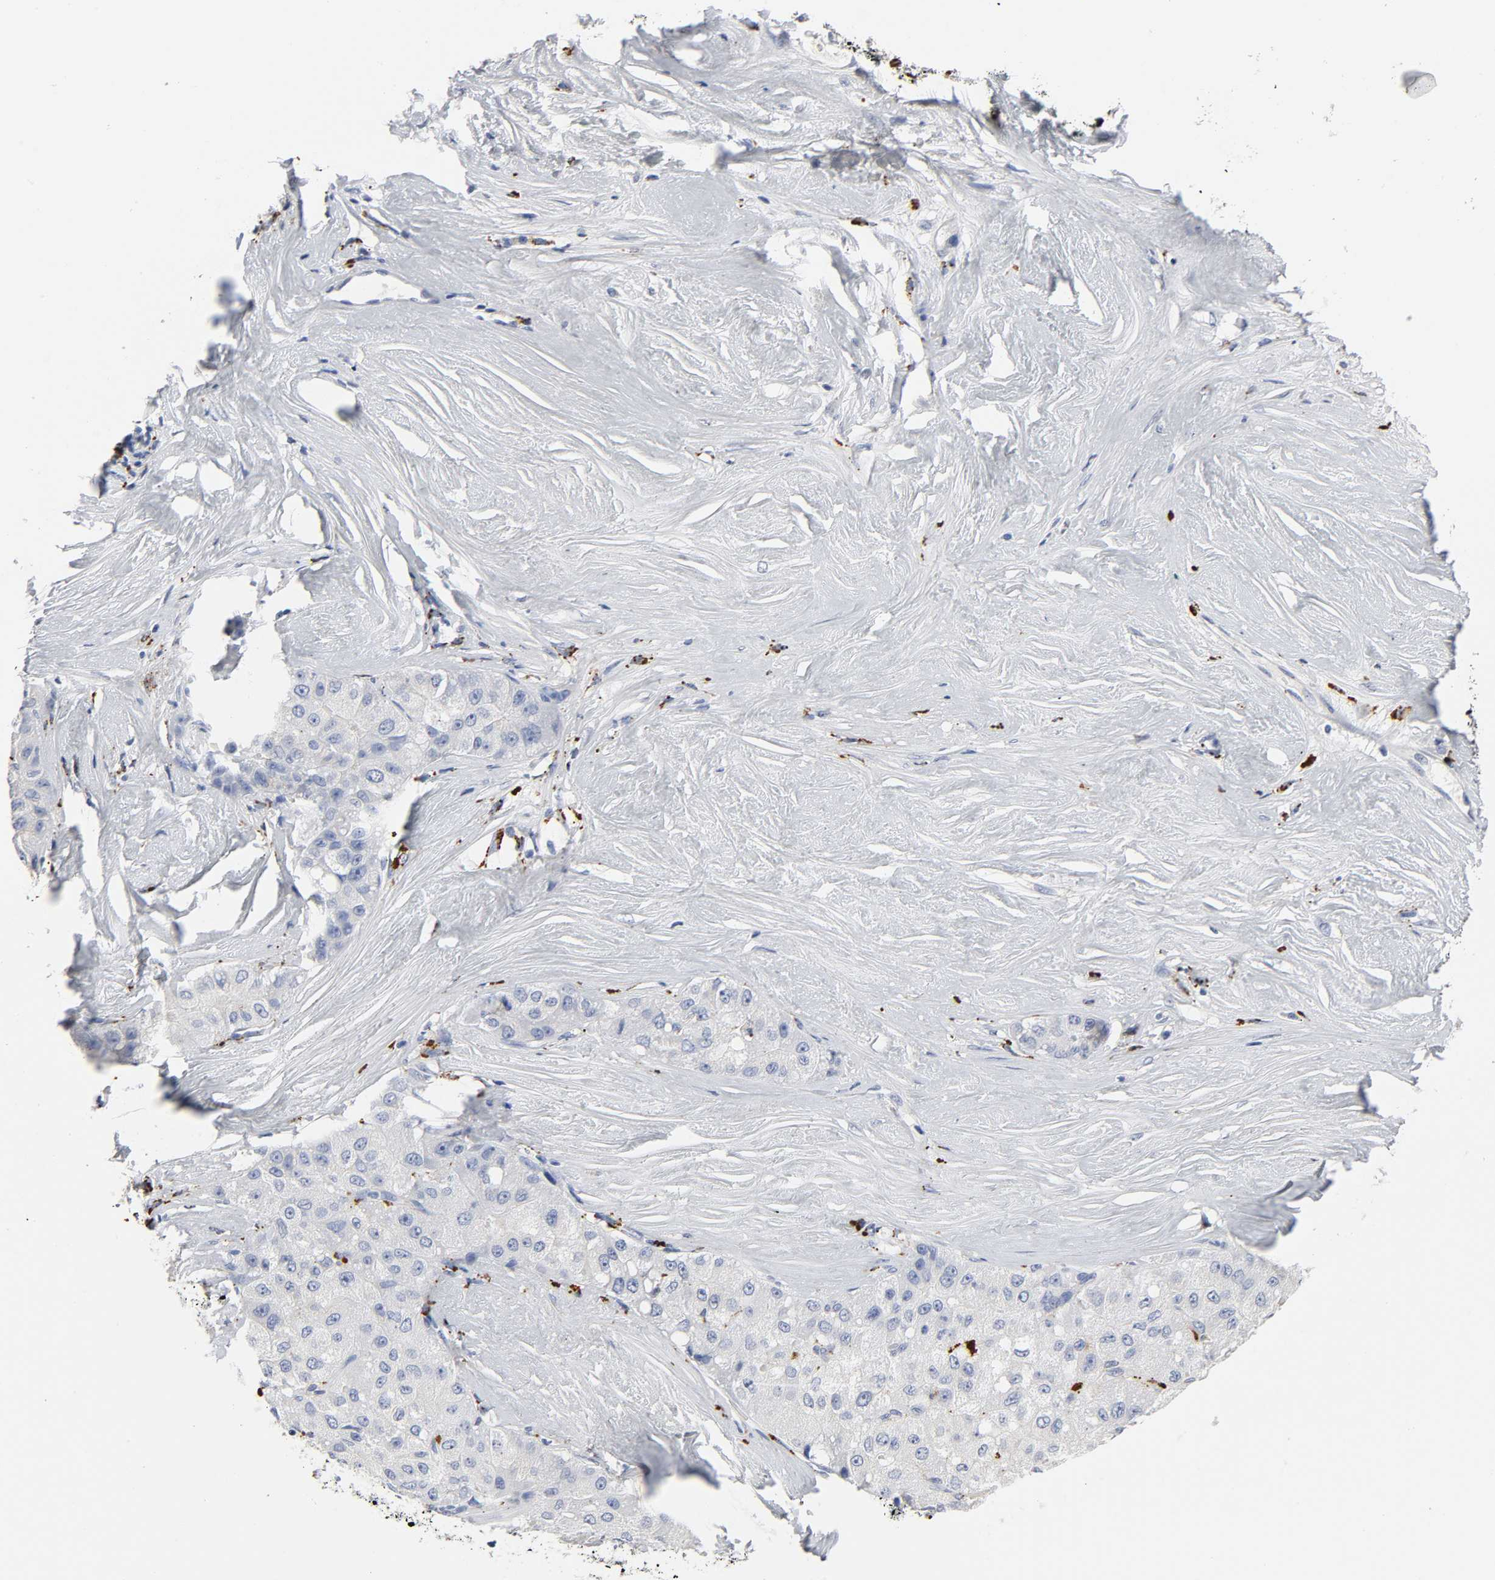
{"staining": {"intensity": "negative", "quantity": "none", "location": "none"}, "tissue": "liver cancer", "cell_type": "Tumor cells", "image_type": "cancer", "snomed": [{"axis": "morphology", "description": "Carcinoma, Hepatocellular, NOS"}, {"axis": "topography", "description": "Liver"}], "caption": "IHC of human hepatocellular carcinoma (liver) displays no staining in tumor cells.", "gene": "PLP1", "patient": {"sex": "male", "age": 80}}